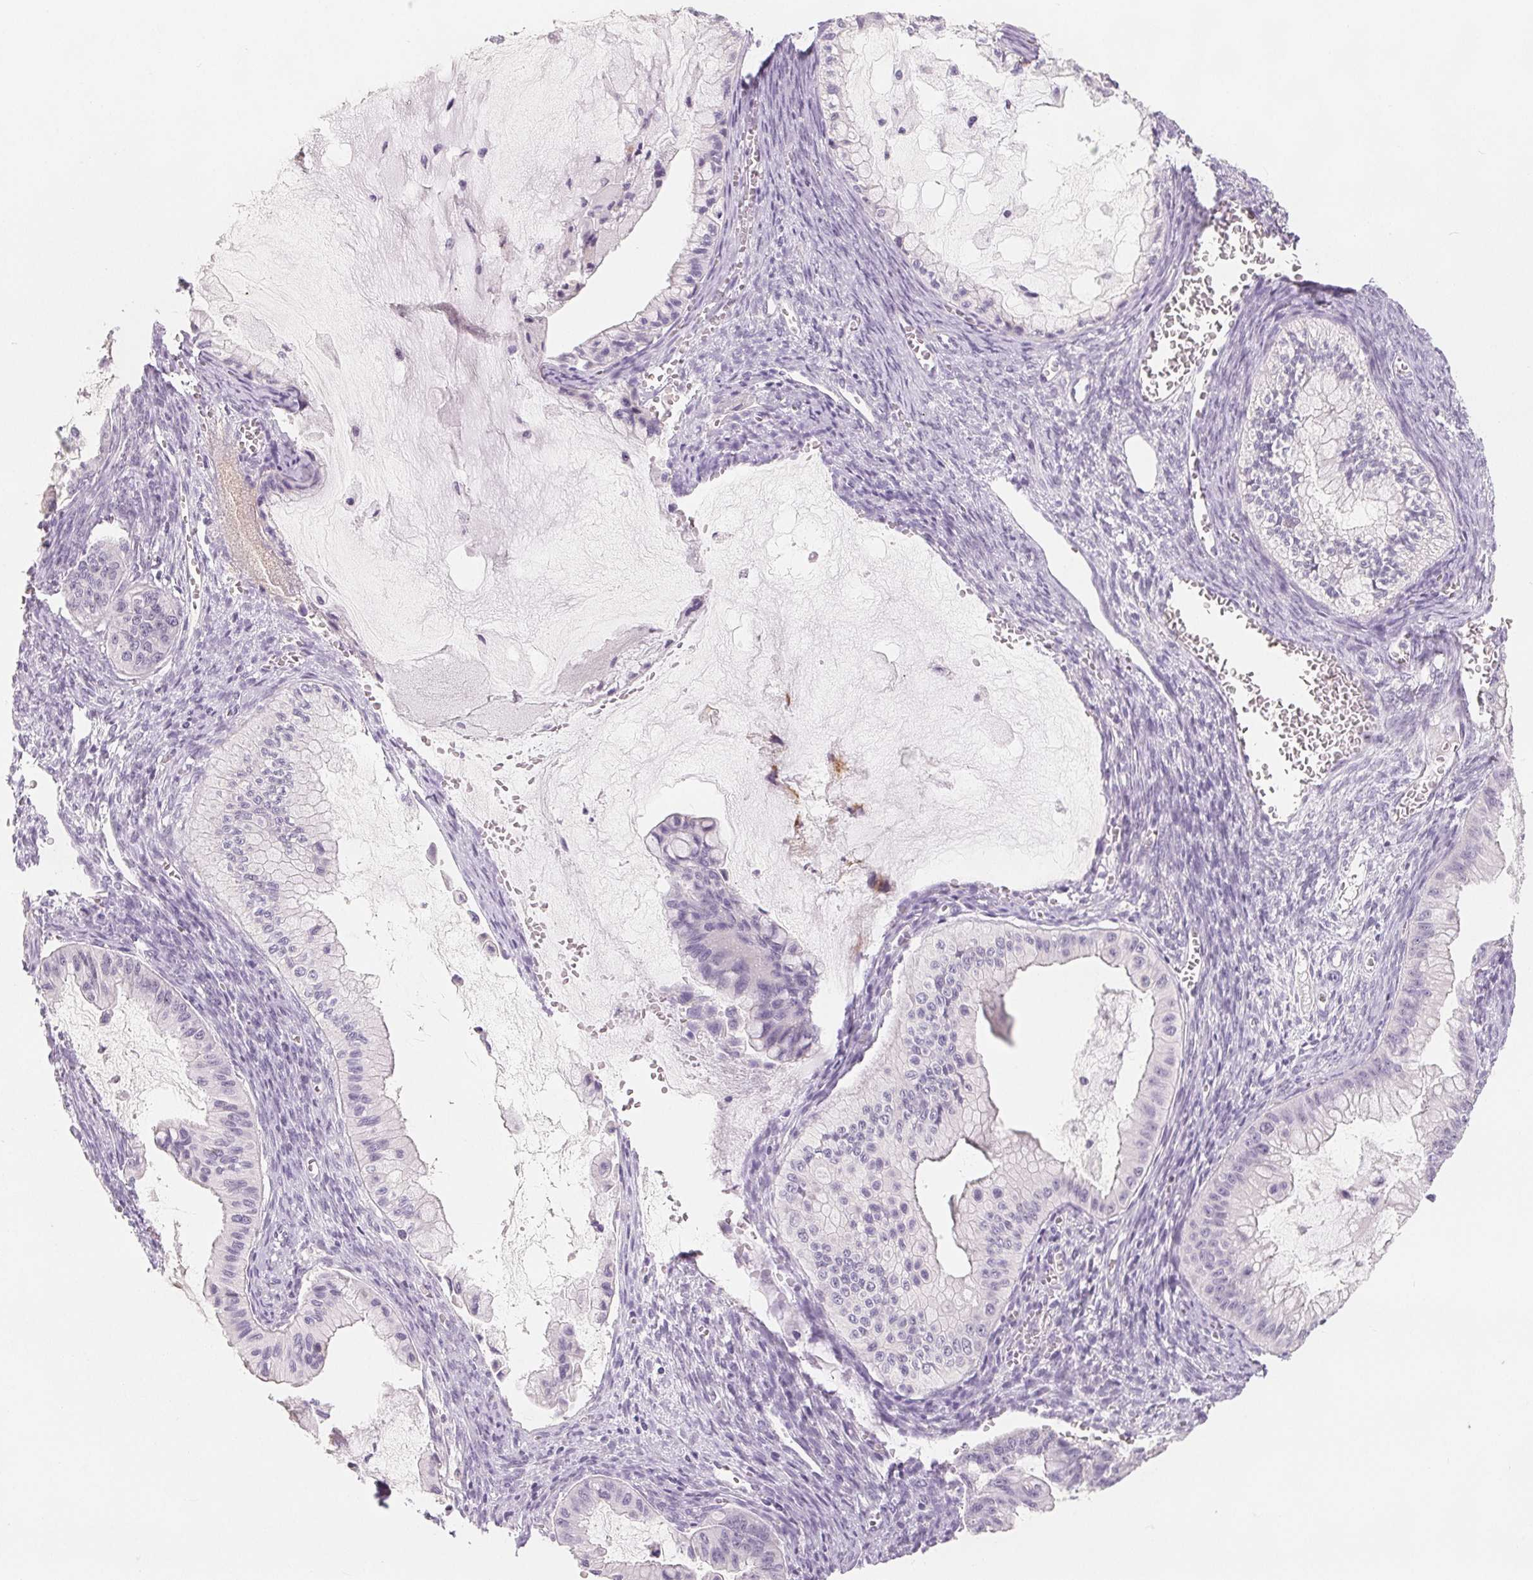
{"staining": {"intensity": "negative", "quantity": "none", "location": "none"}, "tissue": "ovarian cancer", "cell_type": "Tumor cells", "image_type": "cancer", "snomed": [{"axis": "morphology", "description": "Cystadenocarcinoma, mucinous, NOS"}, {"axis": "topography", "description": "Ovary"}], "caption": "Micrograph shows no protein positivity in tumor cells of mucinous cystadenocarcinoma (ovarian) tissue.", "gene": "CD69", "patient": {"sex": "female", "age": 72}}